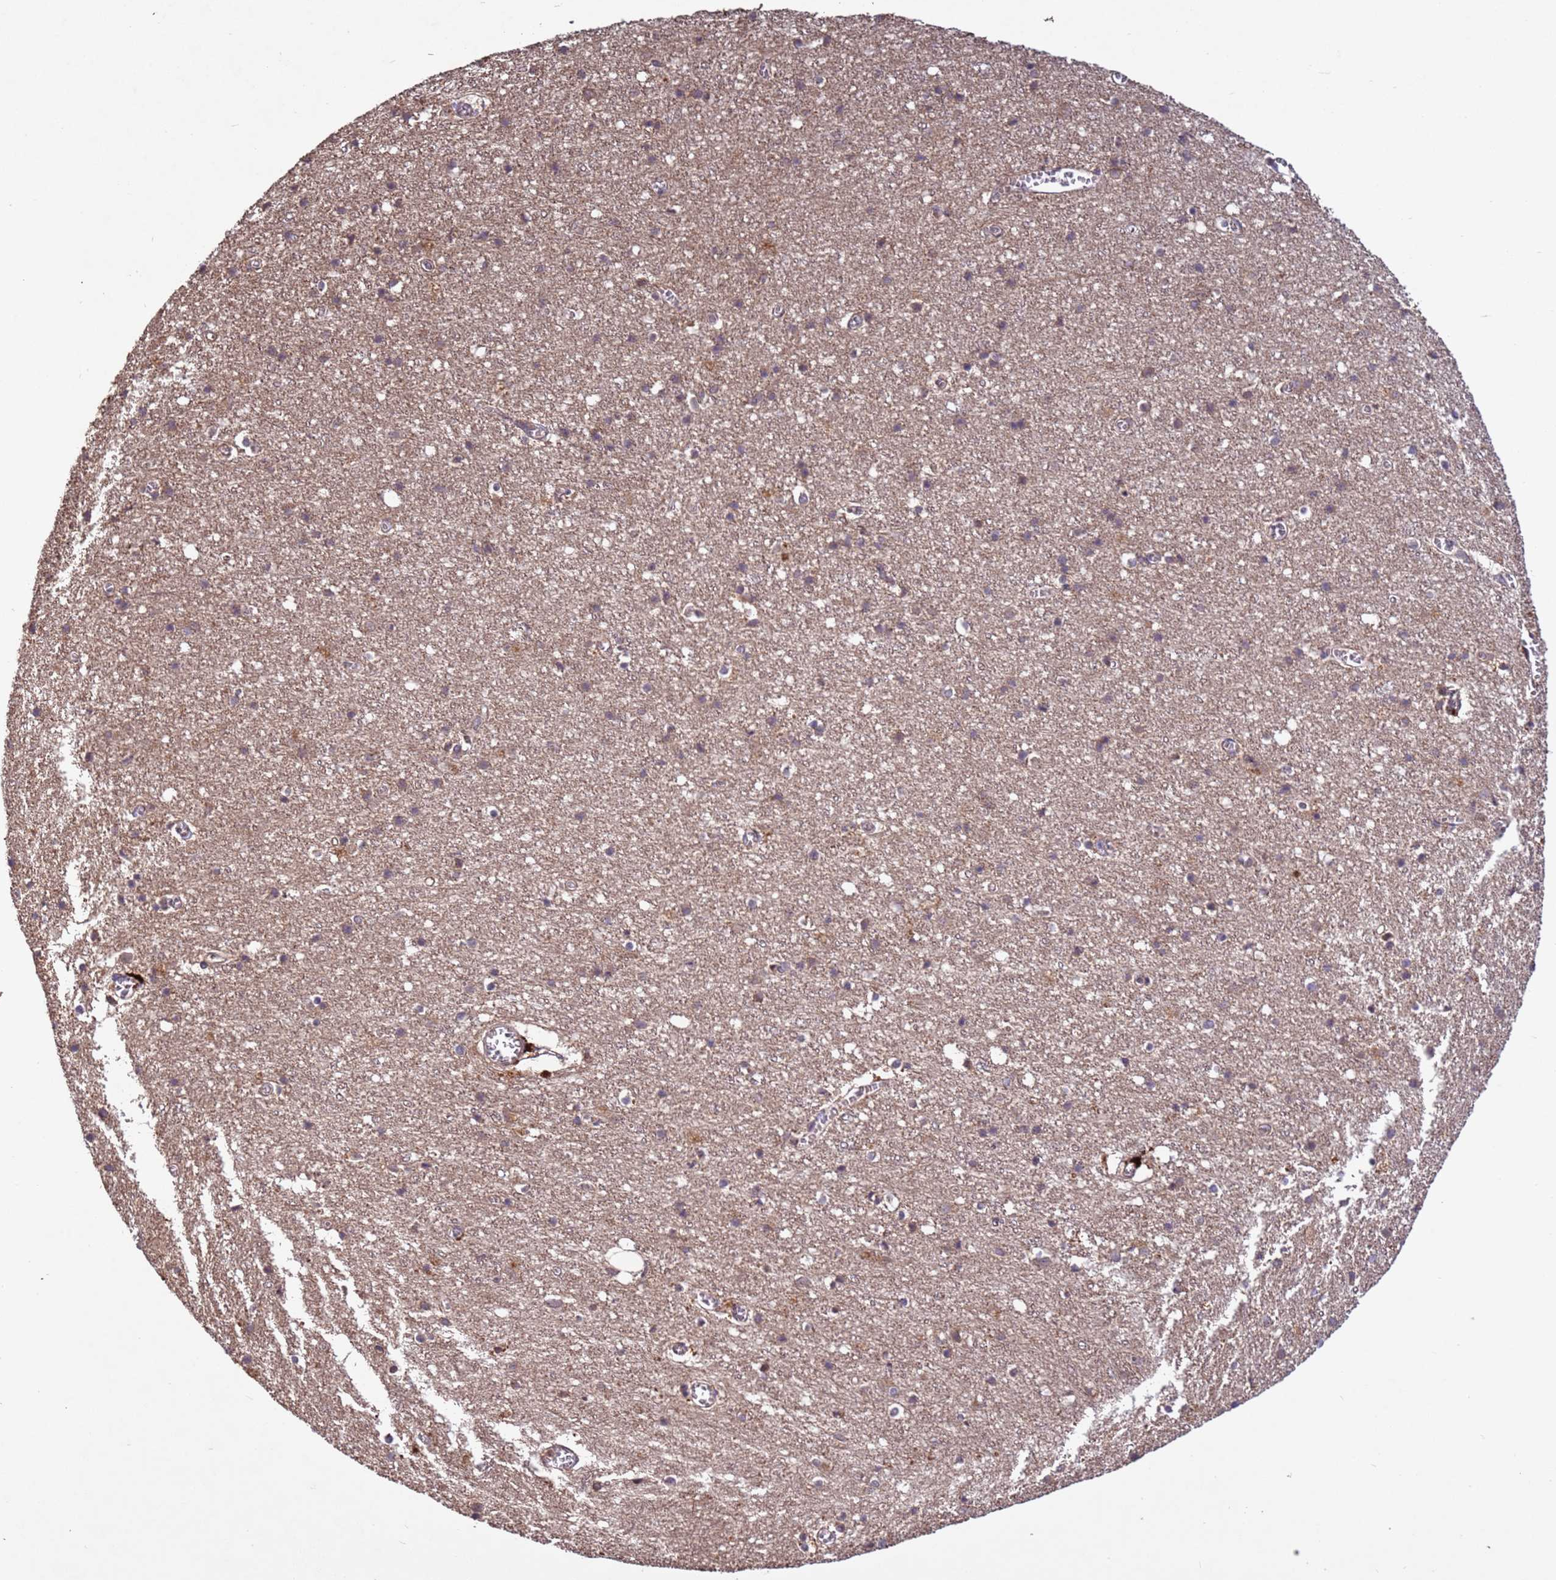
{"staining": {"intensity": "weak", "quantity": ">75%", "location": "cytoplasmic/membranous"}, "tissue": "cerebral cortex", "cell_type": "Endothelial cells", "image_type": "normal", "snomed": [{"axis": "morphology", "description": "Normal tissue, NOS"}, {"axis": "topography", "description": "Cerebral cortex"}], "caption": "Immunohistochemical staining of unremarkable human cerebral cortex shows >75% levels of weak cytoplasmic/membranous protein staining in approximately >75% of endothelial cells.", "gene": "FASTKD1", "patient": {"sex": "female", "age": 64}}